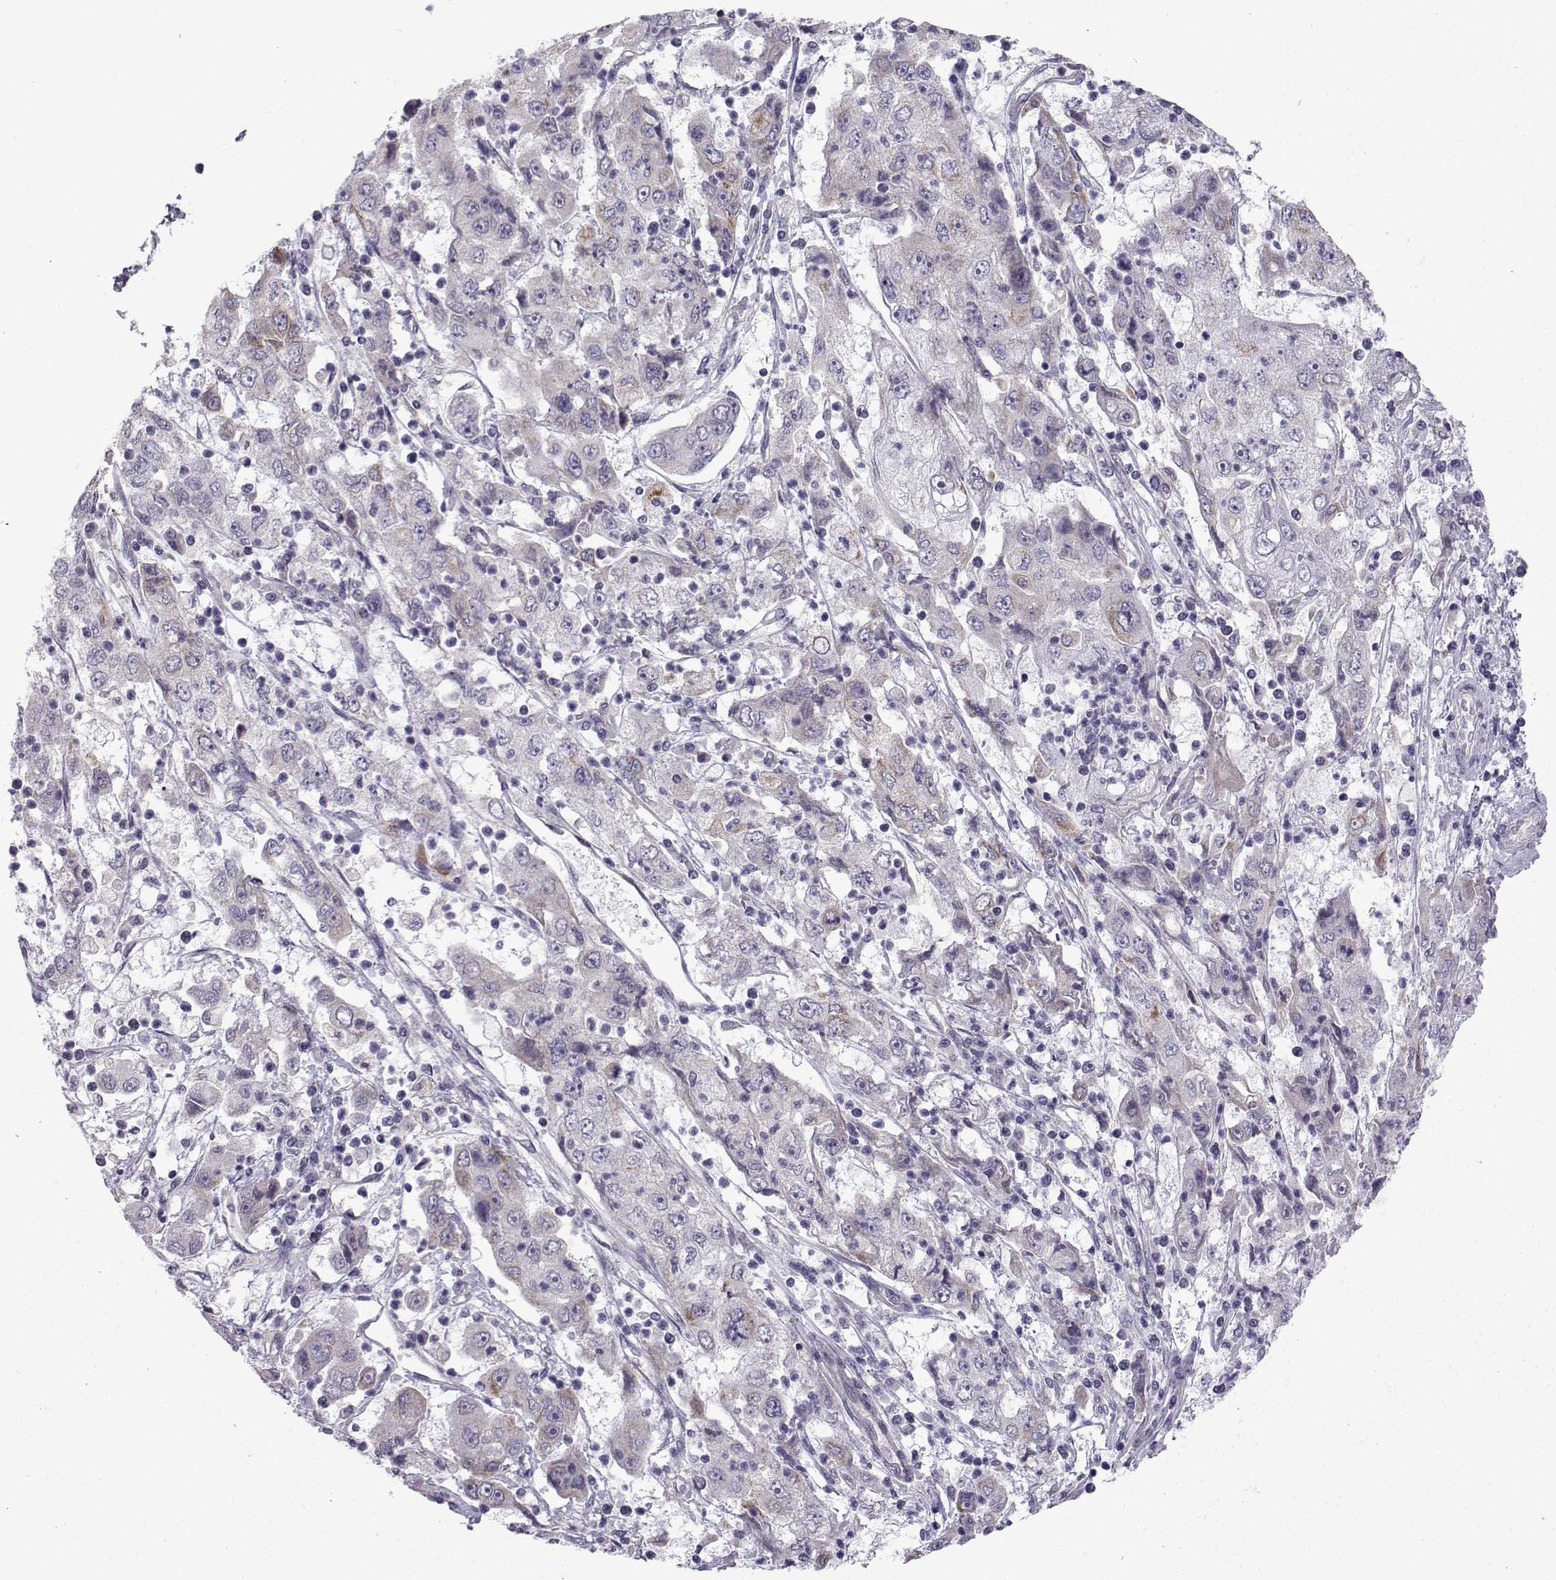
{"staining": {"intensity": "weak", "quantity": "<25%", "location": "cytoplasmic/membranous"}, "tissue": "cervical cancer", "cell_type": "Tumor cells", "image_type": "cancer", "snomed": [{"axis": "morphology", "description": "Squamous cell carcinoma, NOS"}, {"axis": "topography", "description": "Cervix"}], "caption": "Immunohistochemistry (IHC) of cervical squamous cell carcinoma shows no expression in tumor cells. (DAB immunohistochemistry, high magnification).", "gene": "CFAP53", "patient": {"sex": "female", "age": 36}}